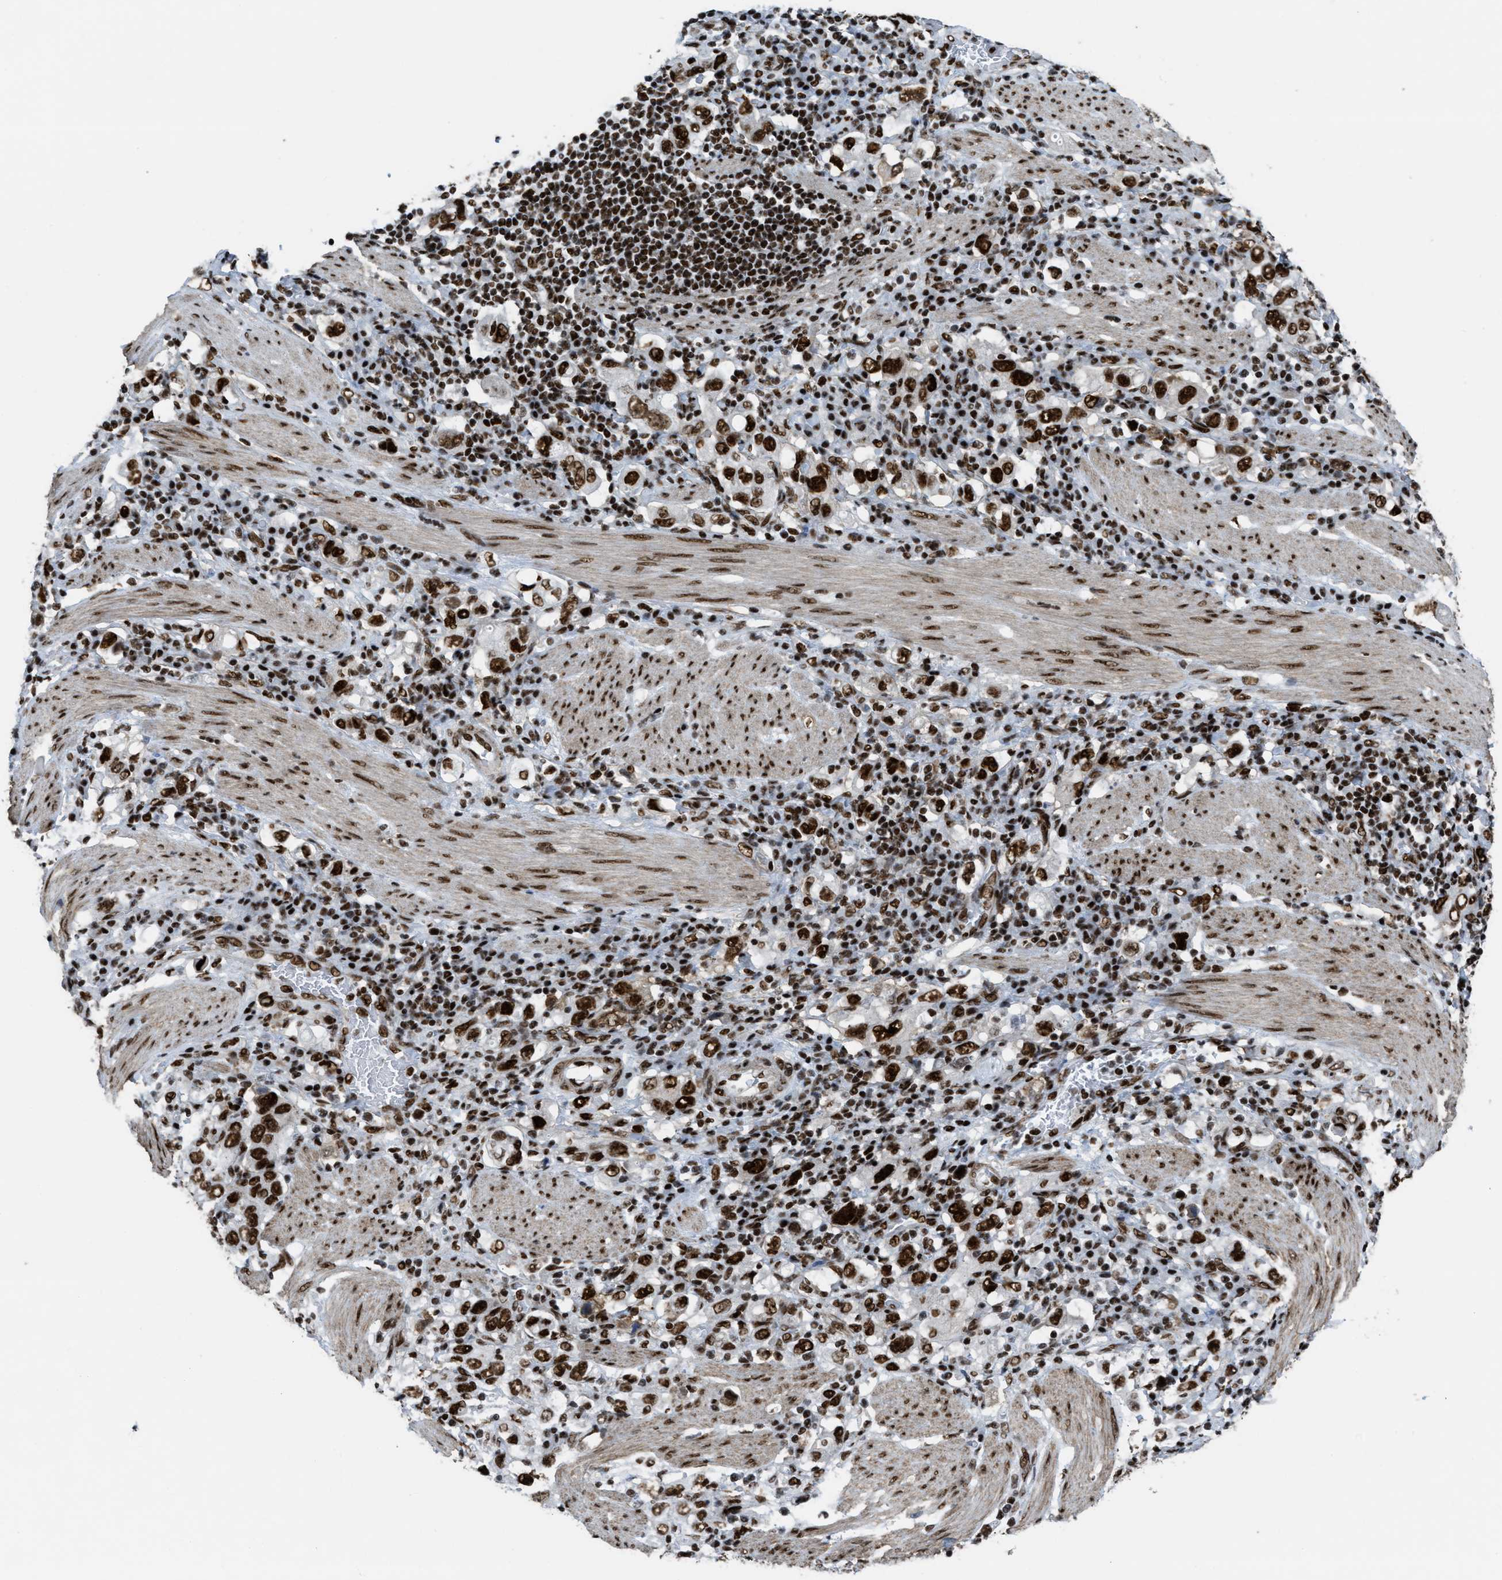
{"staining": {"intensity": "strong", "quantity": ">75%", "location": "nuclear"}, "tissue": "stomach cancer", "cell_type": "Tumor cells", "image_type": "cancer", "snomed": [{"axis": "morphology", "description": "Adenocarcinoma, NOS"}, {"axis": "topography", "description": "Stomach, upper"}], "caption": "About >75% of tumor cells in stomach cancer (adenocarcinoma) show strong nuclear protein staining as visualized by brown immunohistochemical staining.", "gene": "ZNF207", "patient": {"sex": "male", "age": 62}}